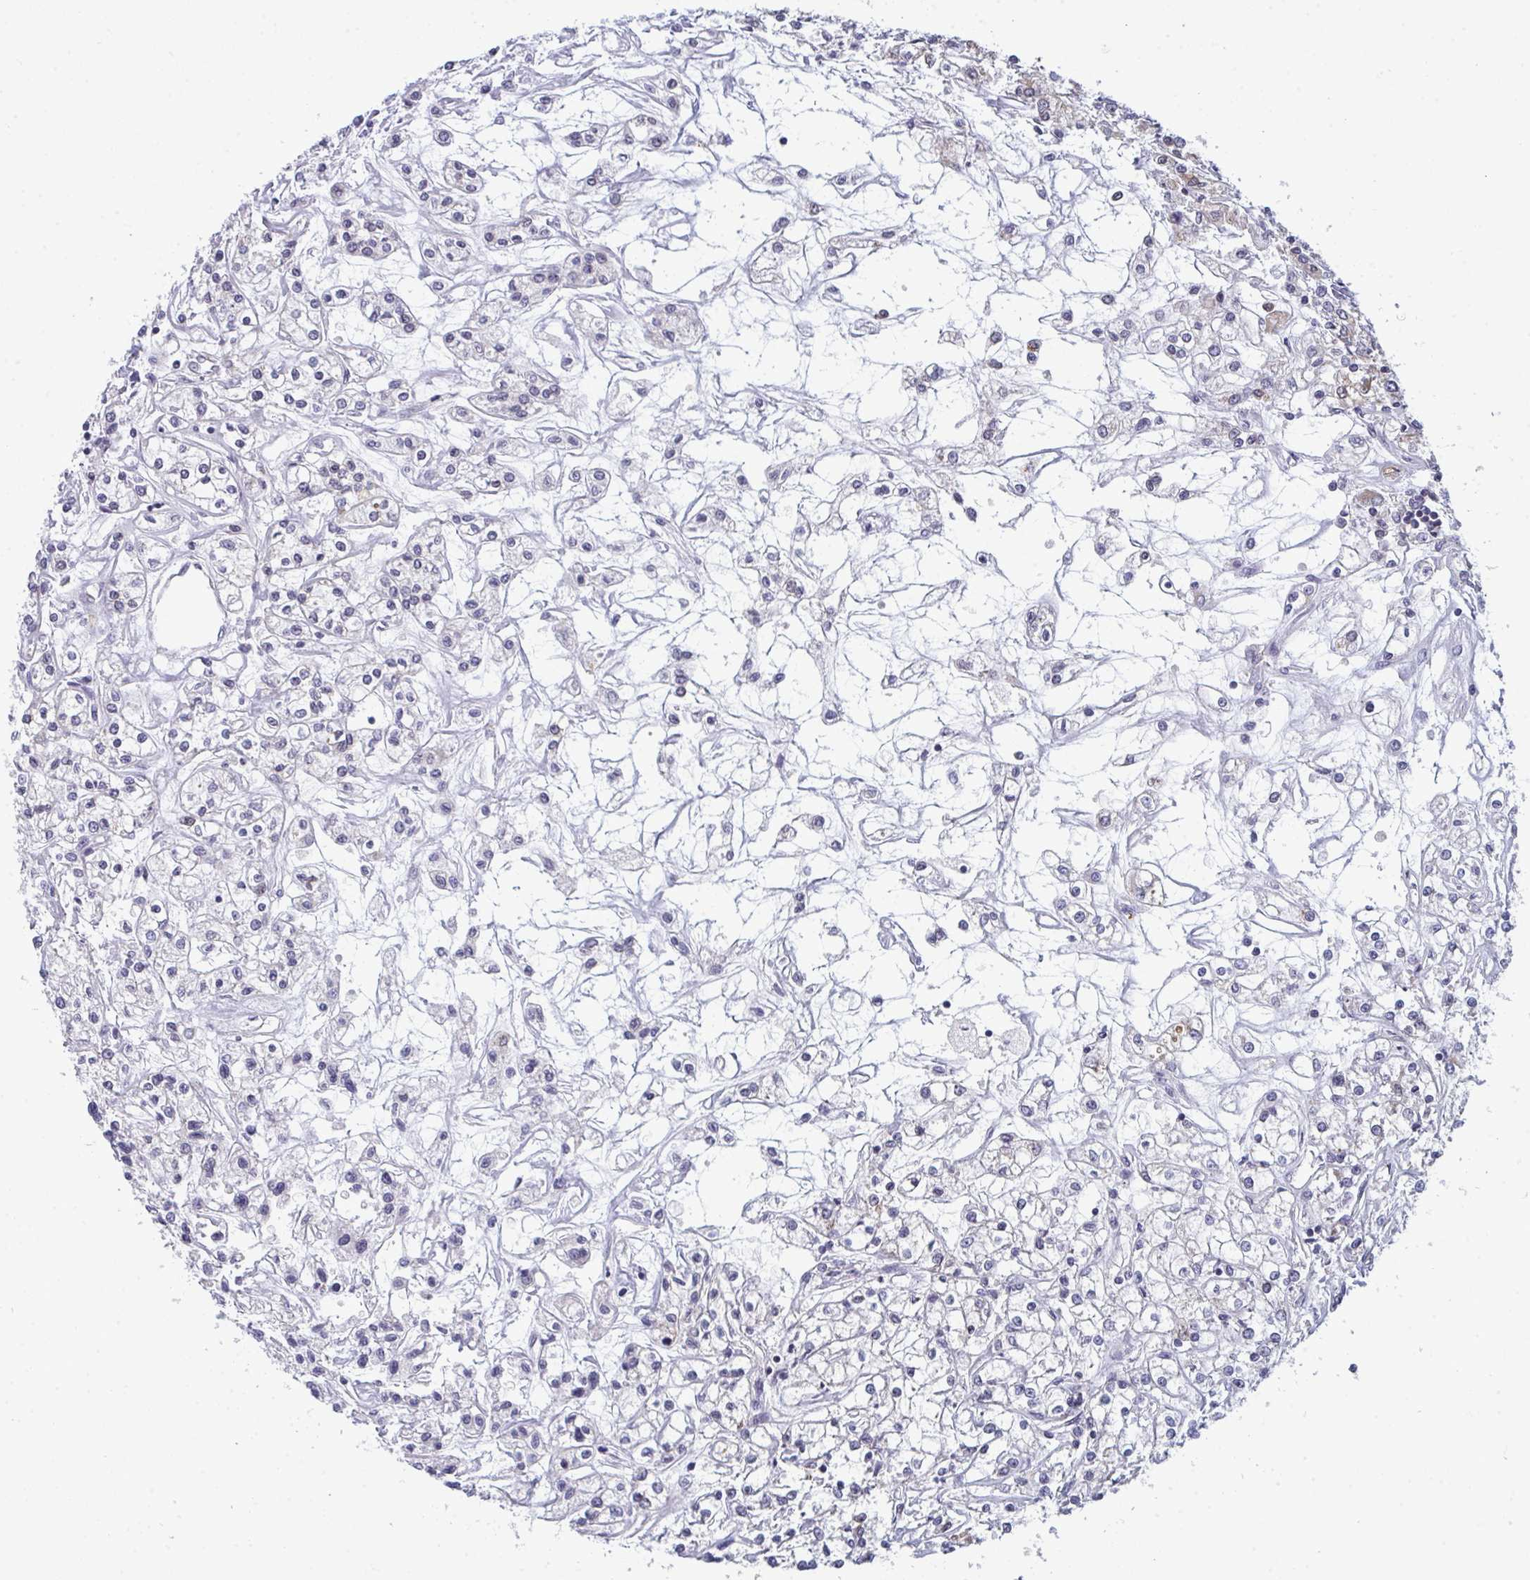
{"staining": {"intensity": "negative", "quantity": "none", "location": "none"}, "tissue": "renal cancer", "cell_type": "Tumor cells", "image_type": "cancer", "snomed": [{"axis": "morphology", "description": "Adenocarcinoma, NOS"}, {"axis": "topography", "description": "Kidney"}], "caption": "IHC of renal cancer (adenocarcinoma) demonstrates no staining in tumor cells.", "gene": "LYSMD4", "patient": {"sex": "female", "age": 59}}